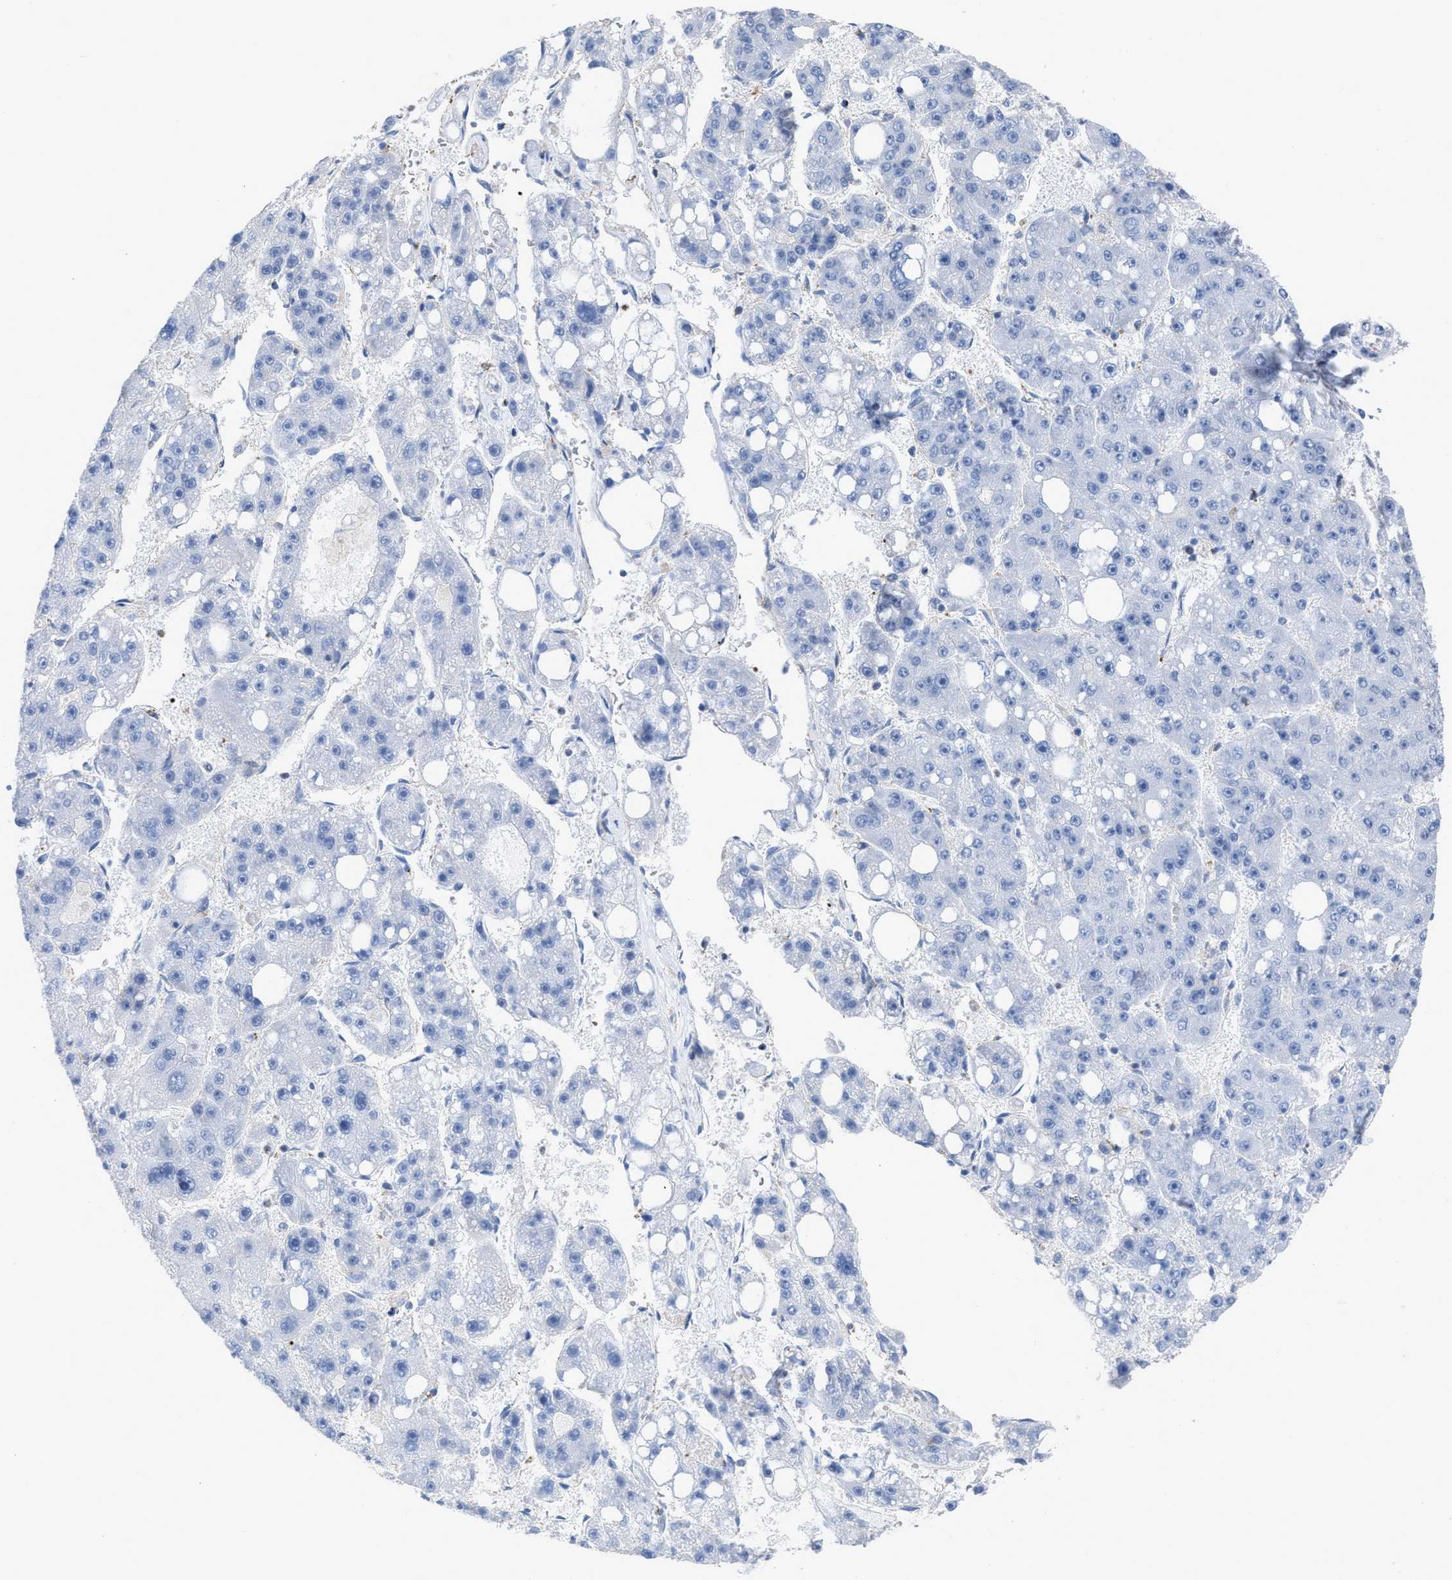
{"staining": {"intensity": "negative", "quantity": "none", "location": "none"}, "tissue": "liver cancer", "cell_type": "Tumor cells", "image_type": "cancer", "snomed": [{"axis": "morphology", "description": "Carcinoma, Hepatocellular, NOS"}, {"axis": "topography", "description": "Liver"}], "caption": "Immunohistochemistry (IHC) photomicrograph of neoplastic tissue: hepatocellular carcinoma (liver) stained with DAB (3,3'-diaminobenzidine) demonstrates no significant protein staining in tumor cells.", "gene": "PRMT2", "patient": {"sex": "female", "age": 61}}